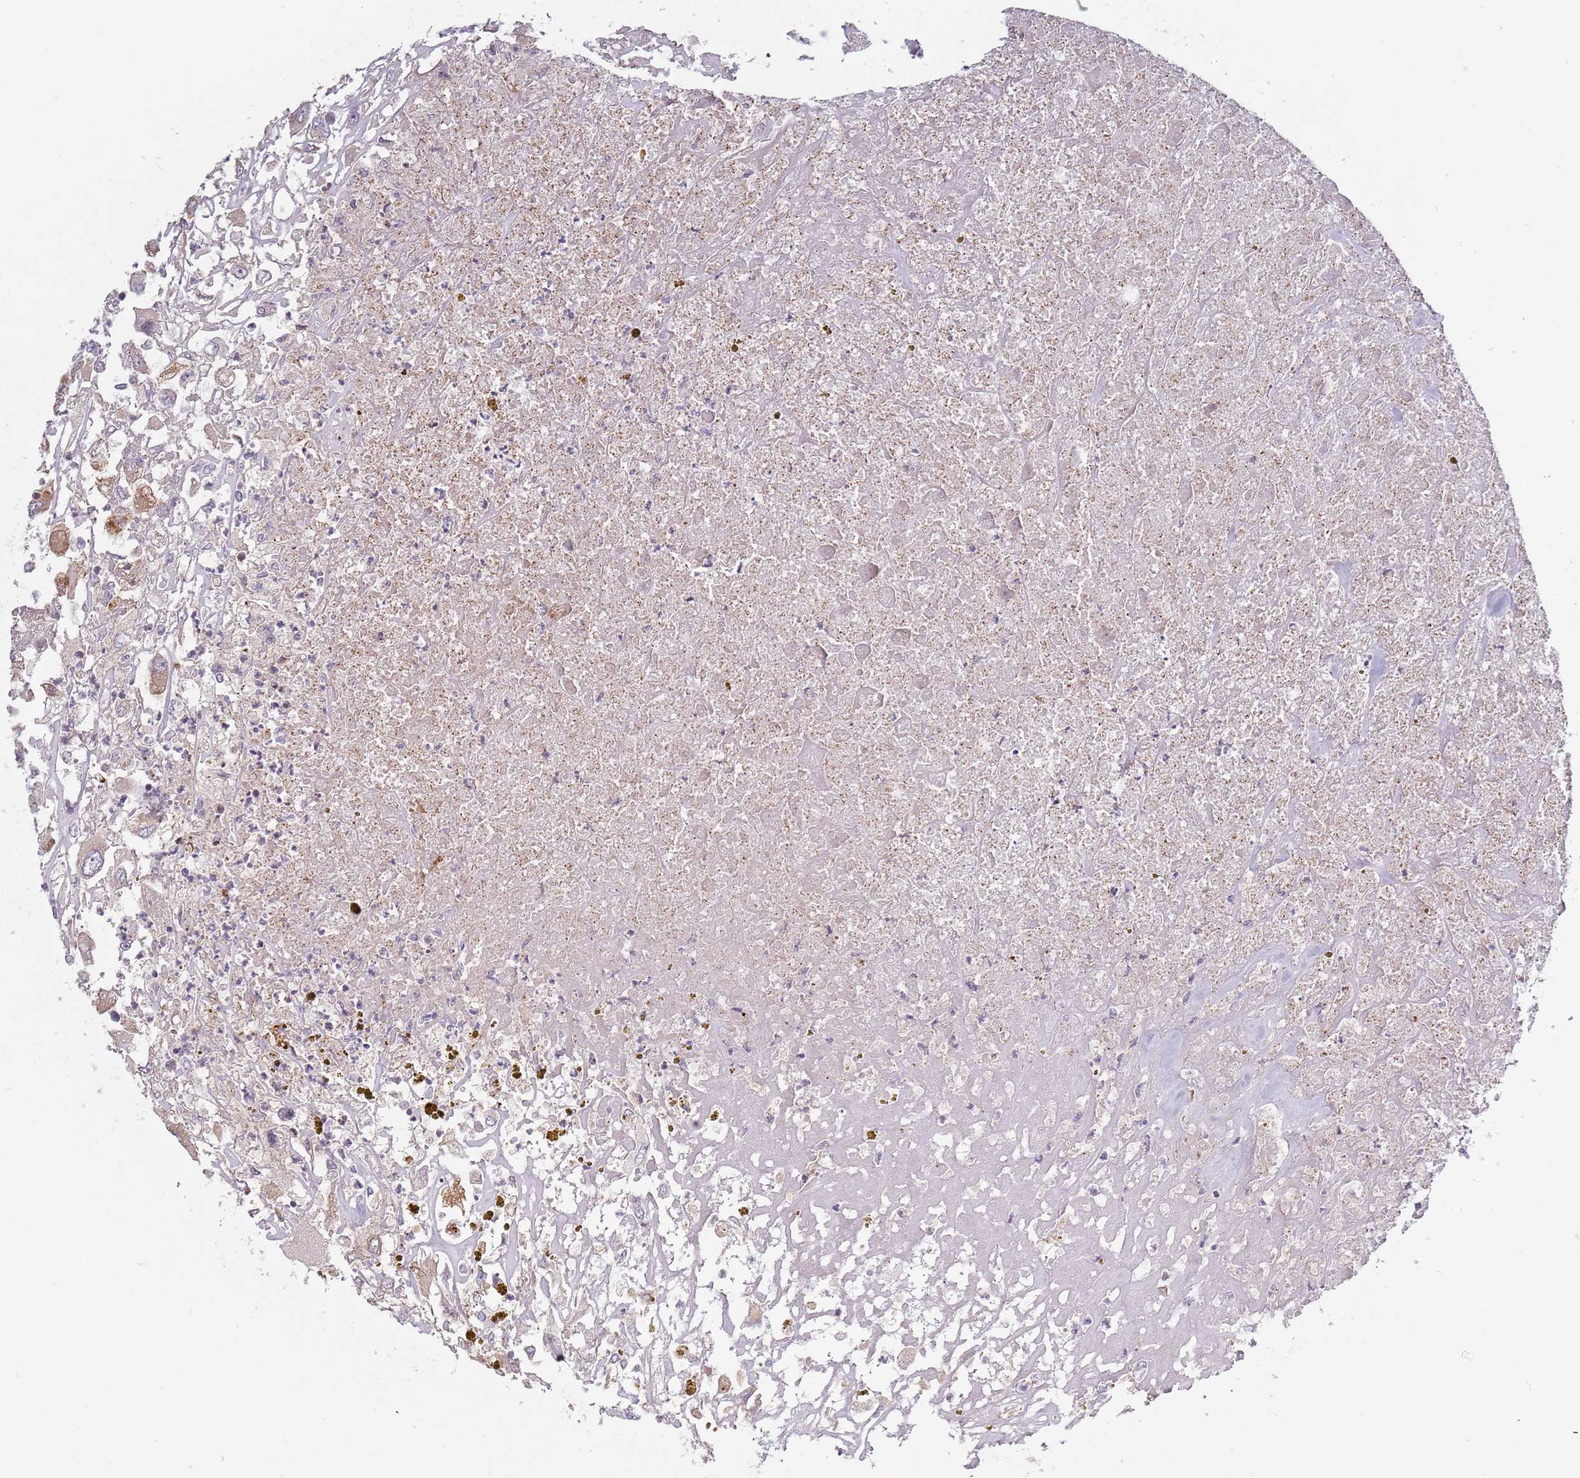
{"staining": {"intensity": "moderate", "quantity": "<25%", "location": "cytoplasmic/membranous"}, "tissue": "renal cancer", "cell_type": "Tumor cells", "image_type": "cancer", "snomed": [{"axis": "morphology", "description": "Adenocarcinoma, NOS"}, {"axis": "topography", "description": "Kidney"}], "caption": "The image shows immunohistochemical staining of renal cancer. There is moderate cytoplasmic/membranous expression is appreciated in about <25% of tumor cells.", "gene": "ASB13", "patient": {"sex": "female", "age": 52}}